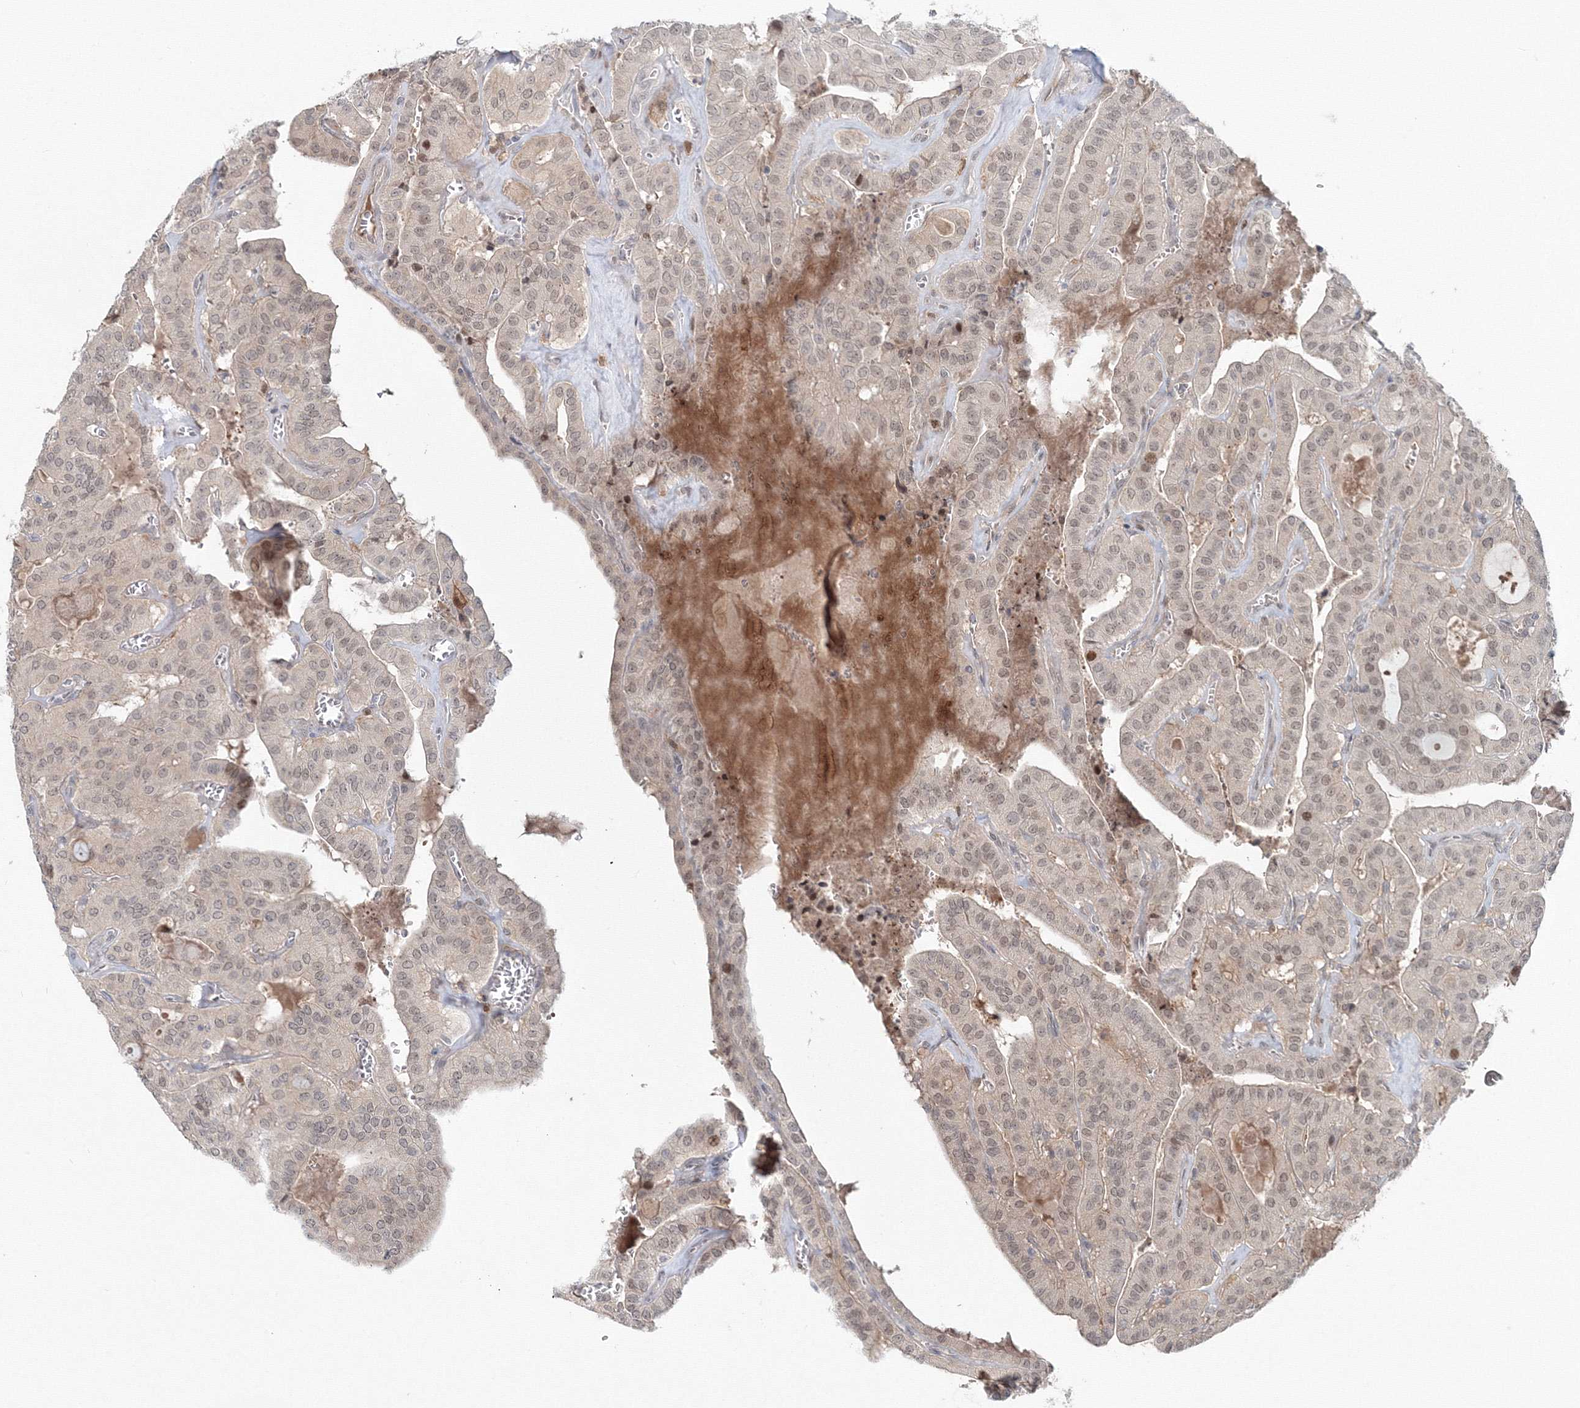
{"staining": {"intensity": "weak", "quantity": "25%-75%", "location": "nuclear"}, "tissue": "thyroid cancer", "cell_type": "Tumor cells", "image_type": "cancer", "snomed": [{"axis": "morphology", "description": "Papillary adenocarcinoma, NOS"}, {"axis": "topography", "description": "Thyroid gland"}], "caption": "Immunohistochemical staining of thyroid cancer shows low levels of weak nuclear protein staining in approximately 25%-75% of tumor cells.", "gene": "MKRN2", "patient": {"sex": "male", "age": 52}}